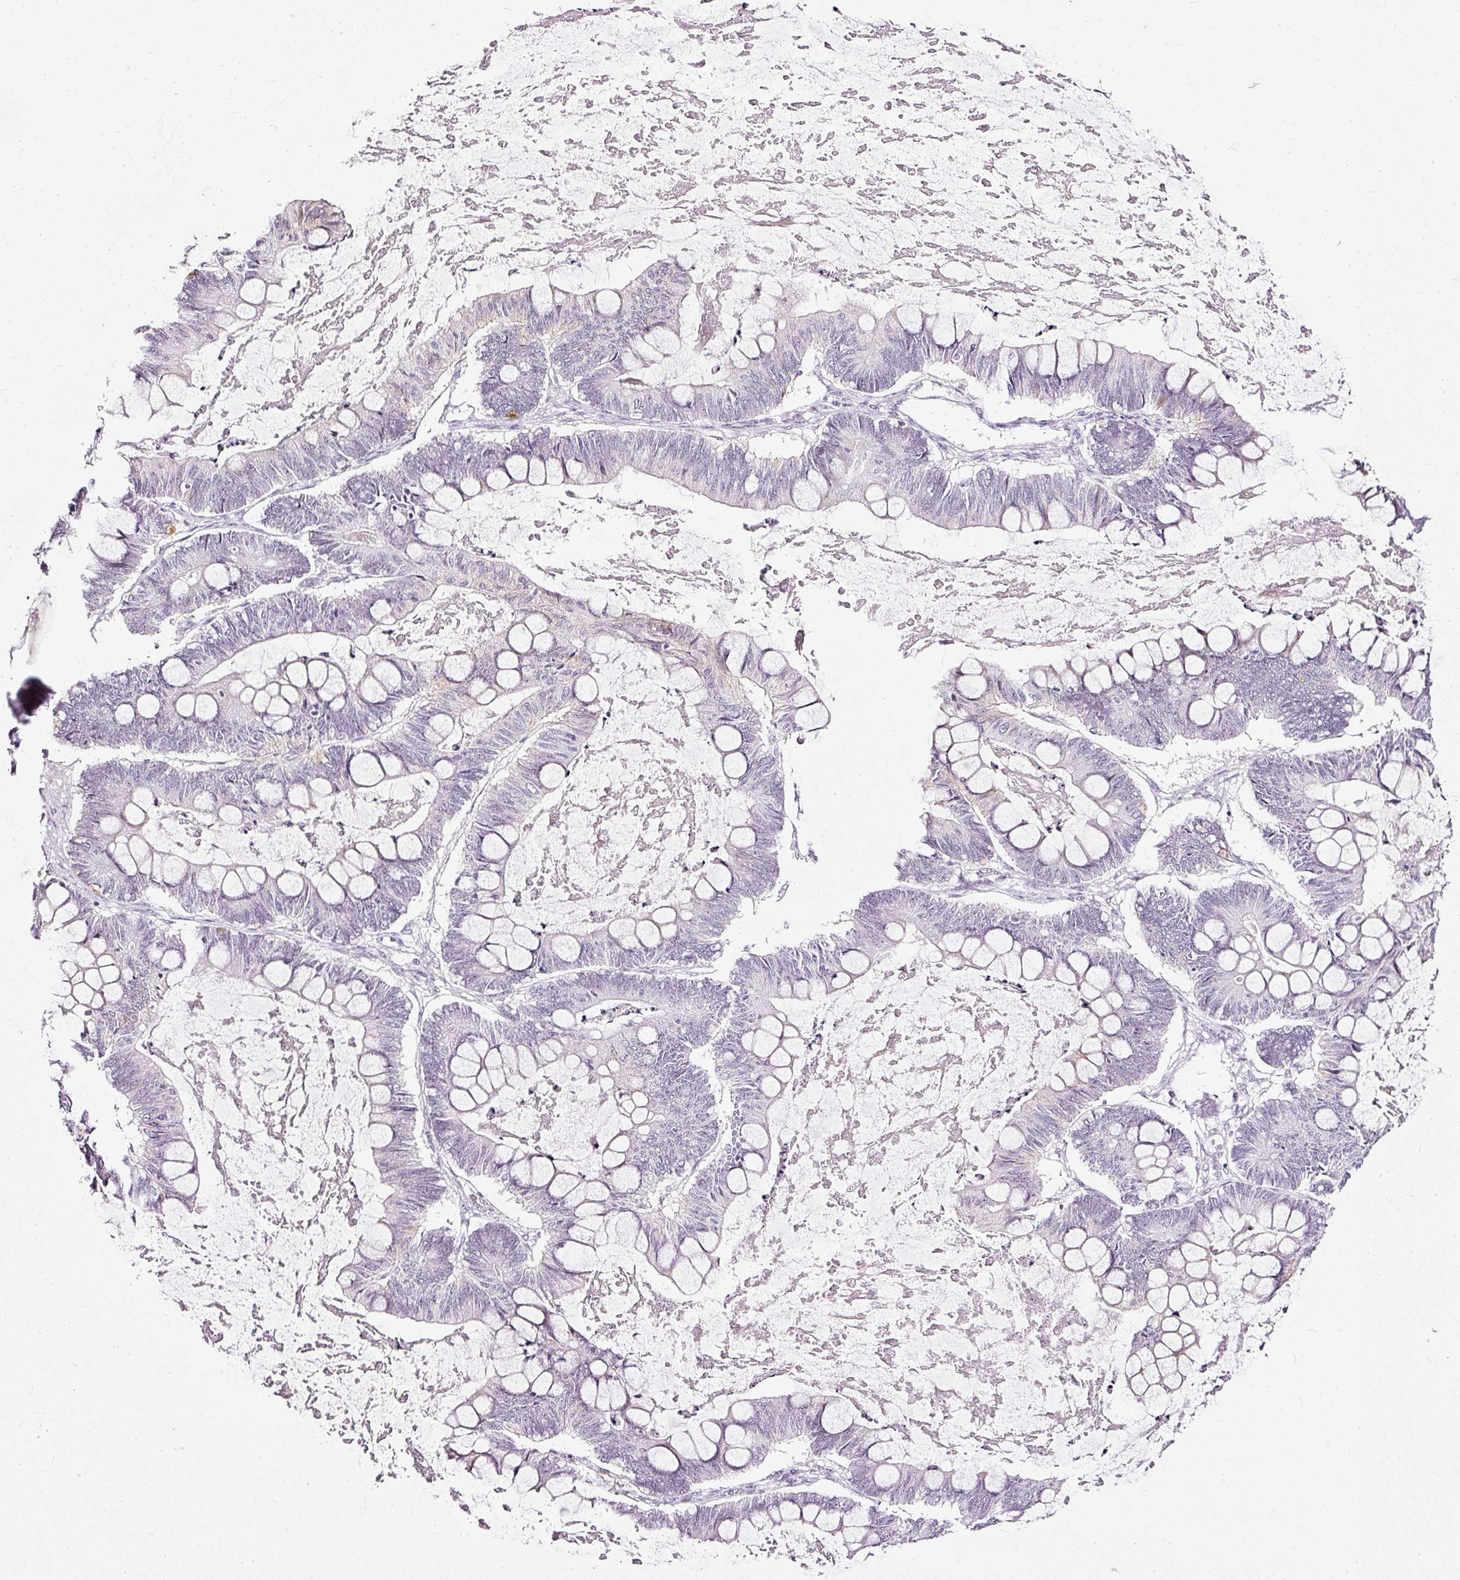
{"staining": {"intensity": "negative", "quantity": "none", "location": "none"}, "tissue": "ovarian cancer", "cell_type": "Tumor cells", "image_type": "cancer", "snomed": [{"axis": "morphology", "description": "Cystadenocarcinoma, mucinous, NOS"}, {"axis": "topography", "description": "Ovary"}], "caption": "DAB immunohistochemical staining of human ovarian cancer (mucinous cystadenocarcinoma) reveals no significant positivity in tumor cells.", "gene": "PDE6B", "patient": {"sex": "female", "age": 61}}